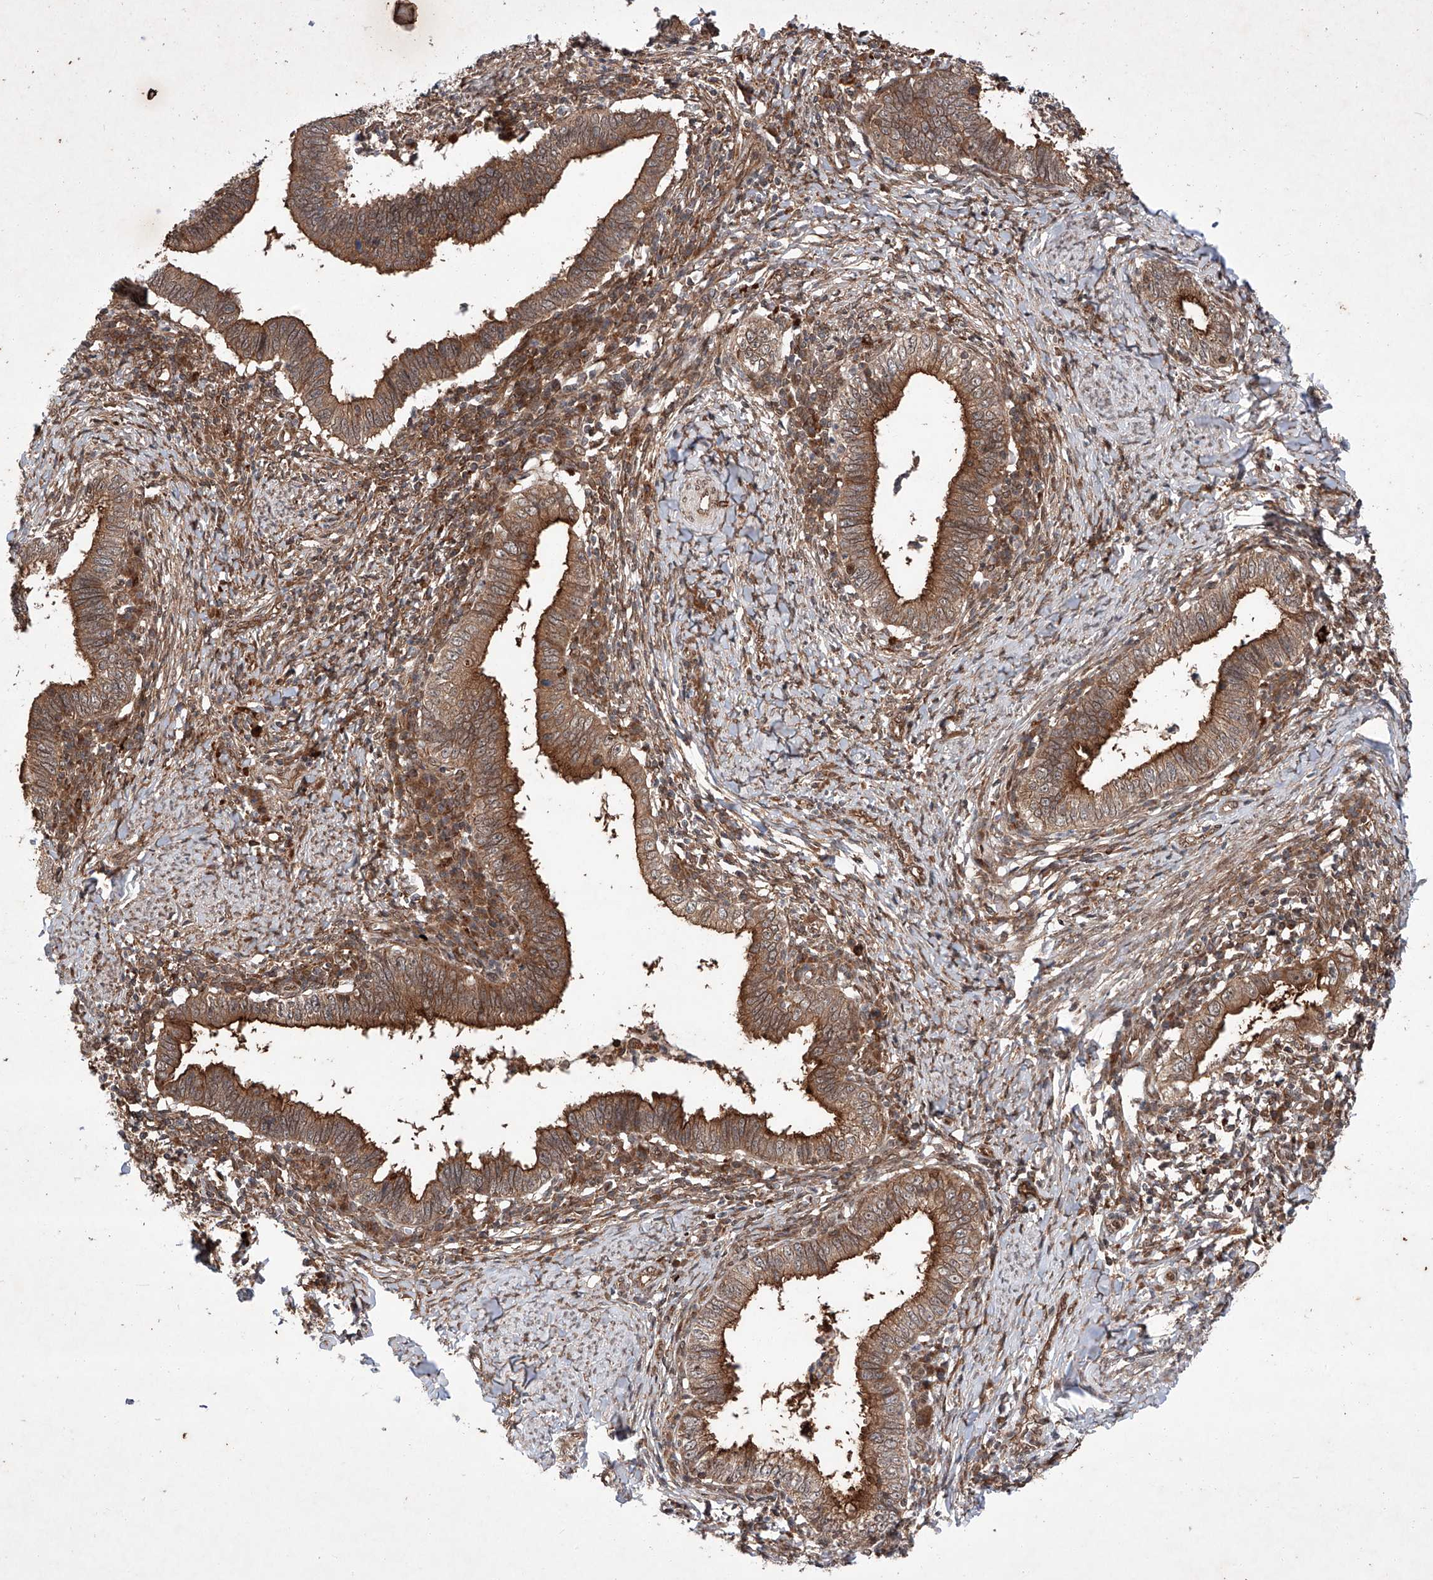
{"staining": {"intensity": "moderate", "quantity": ">75%", "location": "cytoplasmic/membranous"}, "tissue": "cervical cancer", "cell_type": "Tumor cells", "image_type": "cancer", "snomed": [{"axis": "morphology", "description": "Adenocarcinoma, NOS"}, {"axis": "topography", "description": "Cervix"}], "caption": "This is an image of immunohistochemistry staining of adenocarcinoma (cervical), which shows moderate positivity in the cytoplasmic/membranous of tumor cells.", "gene": "ZFP28", "patient": {"sex": "female", "age": 36}}